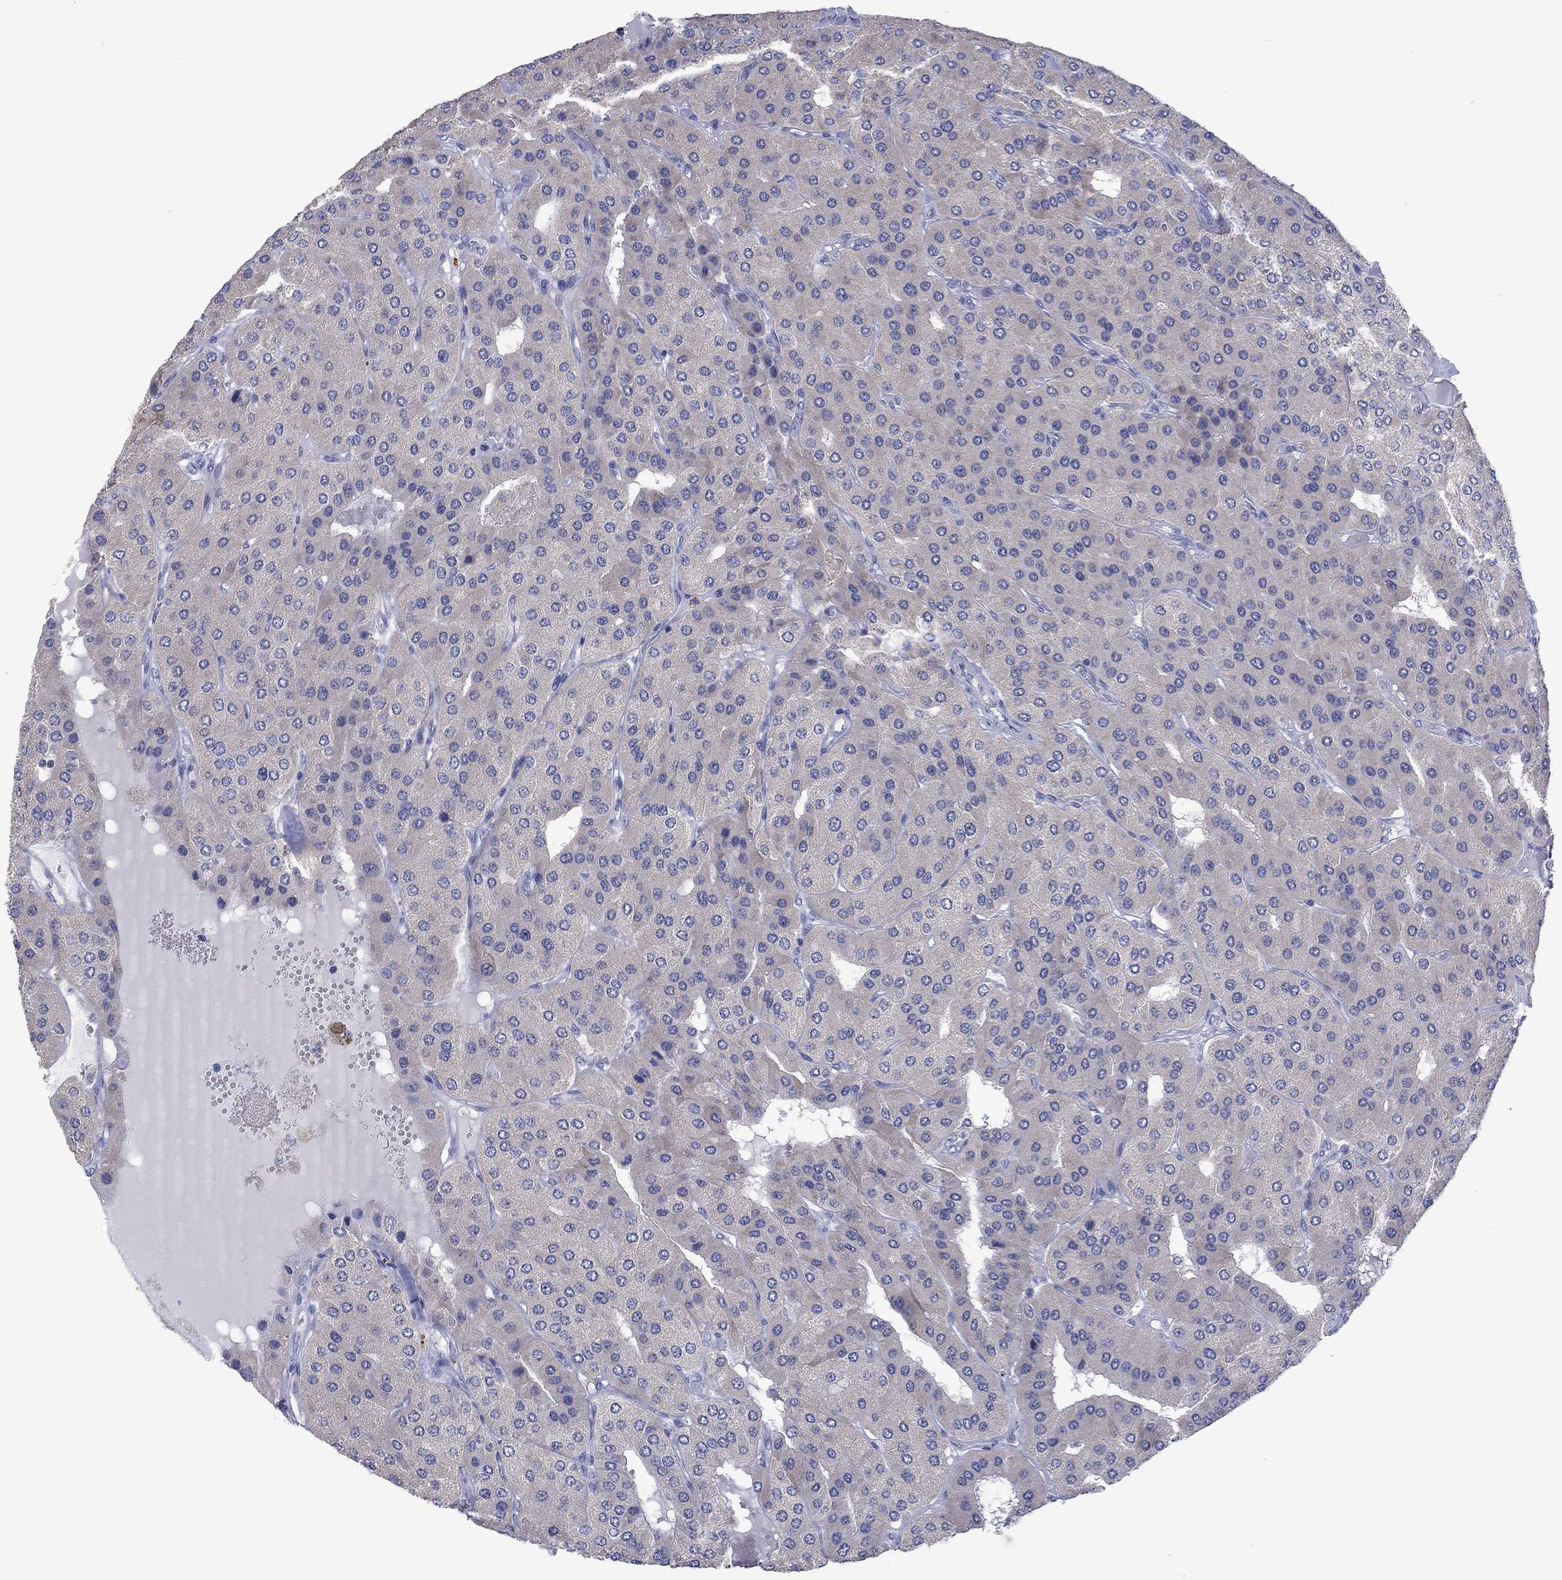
{"staining": {"intensity": "negative", "quantity": "none", "location": "none"}, "tissue": "parathyroid gland", "cell_type": "Glandular cells", "image_type": "normal", "snomed": [{"axis": "morphology", "description": "Normal tissue, NOS"}, {"axis": "morphology", "description": "Adenoma, NOS"}, {"axis": "topography", "description": "Parathyroid gland"}], "caption": "Immunohistochemistry micrograph of normal parathyroid gland: parathyroid gland stained with DAB demonstrates no significant protein positivity in glandular cells. (DAB IHC, high magnification).", "gene": "FER1L6", "patient": {"sex": "female", "age": 86}}